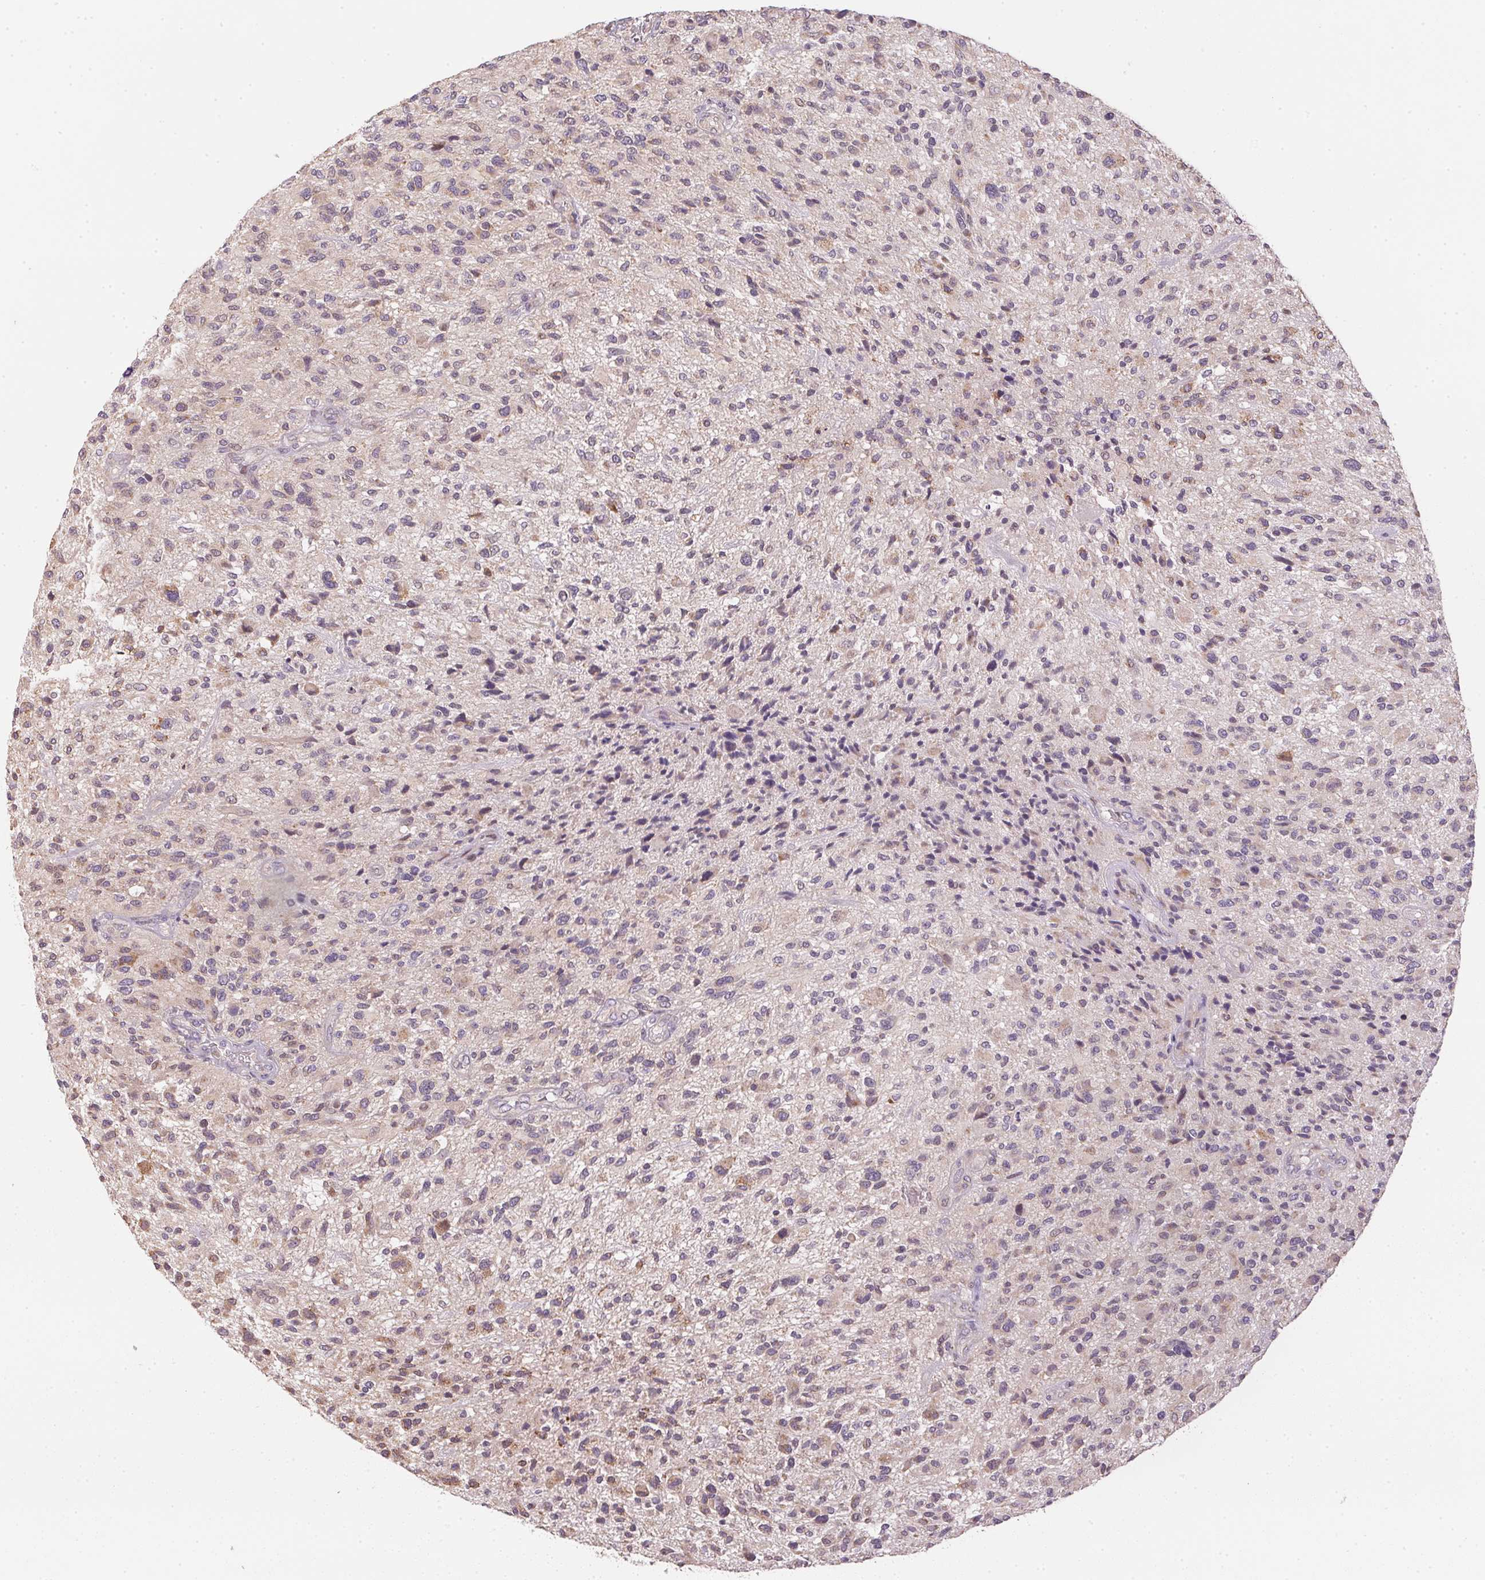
{"staining": {"intensity": "negative", "quantity": "none", "location": "none"}, "tissue": "glioma", "cell_type": "Tumor cells", "image_type": "cancer", "snomed": [{"axis": "morphology", "description": "Glioma, malignant, High grade"}, {"axis": "topography", "description": "Brain"}], "caption": "The IHC photomicrograph has no significant staining in tumor cells of malignant high-grade glioma tissue.", "gene": "SC5D", "patient": {"sex": "male", "age": 47}}